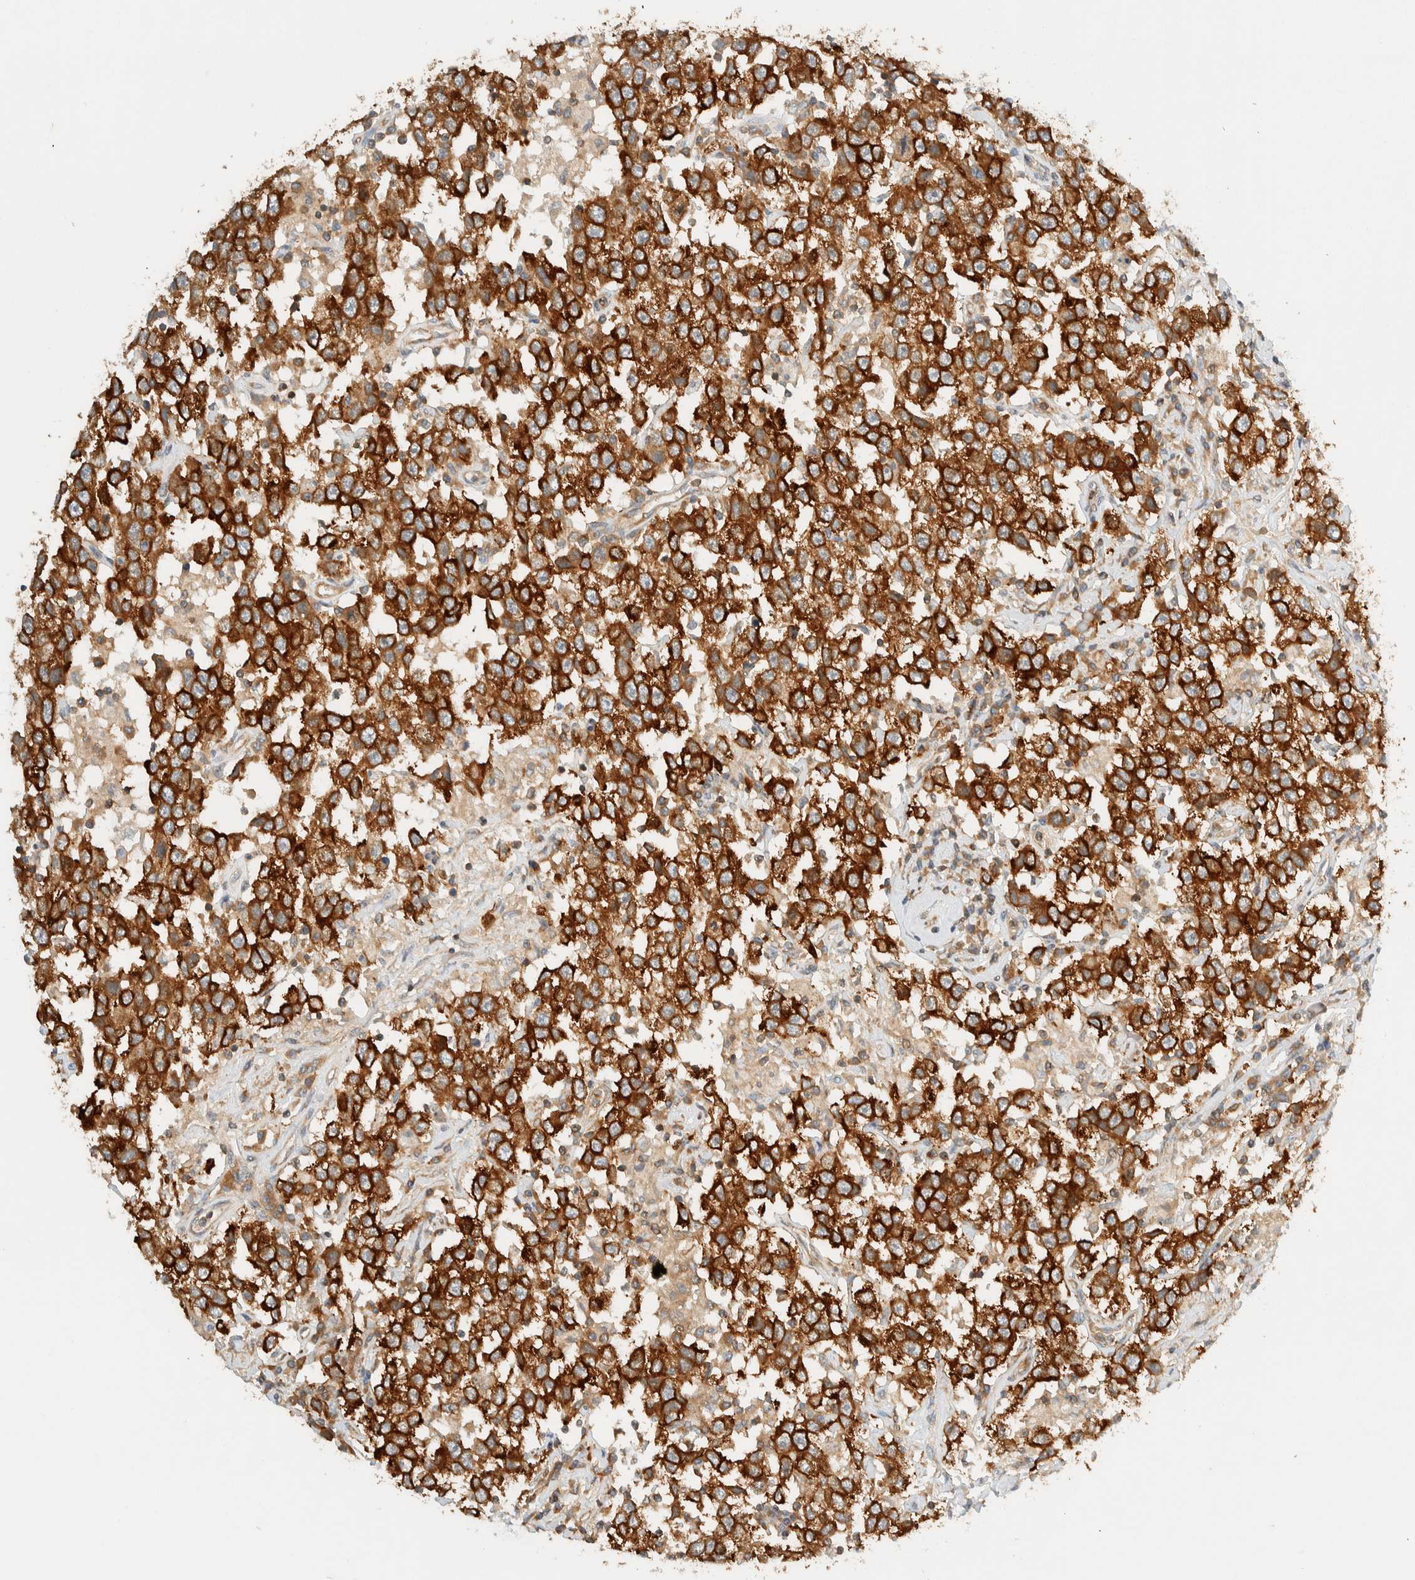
{"staining": {"intensity": "strong", "quantity": ">75%", "location": "cytoplasmic/membranous"}, "tissue": "testis cancer", "cell_type": "Tumor cells", "image_type": "cancer", "snomed": [{"axis": "morphology", "description": "Seminoma, NOS"}, {"axis": "topography", "description": "Testis"}], "caption": "Testis seminoma was stained to show a protein in brown. There is high levels of strong cytoplasmic/membranous staining in about >75% of tumor cells.", "gene": "ARFGEF1", "patient": {"sex": "male", "age": 41}}